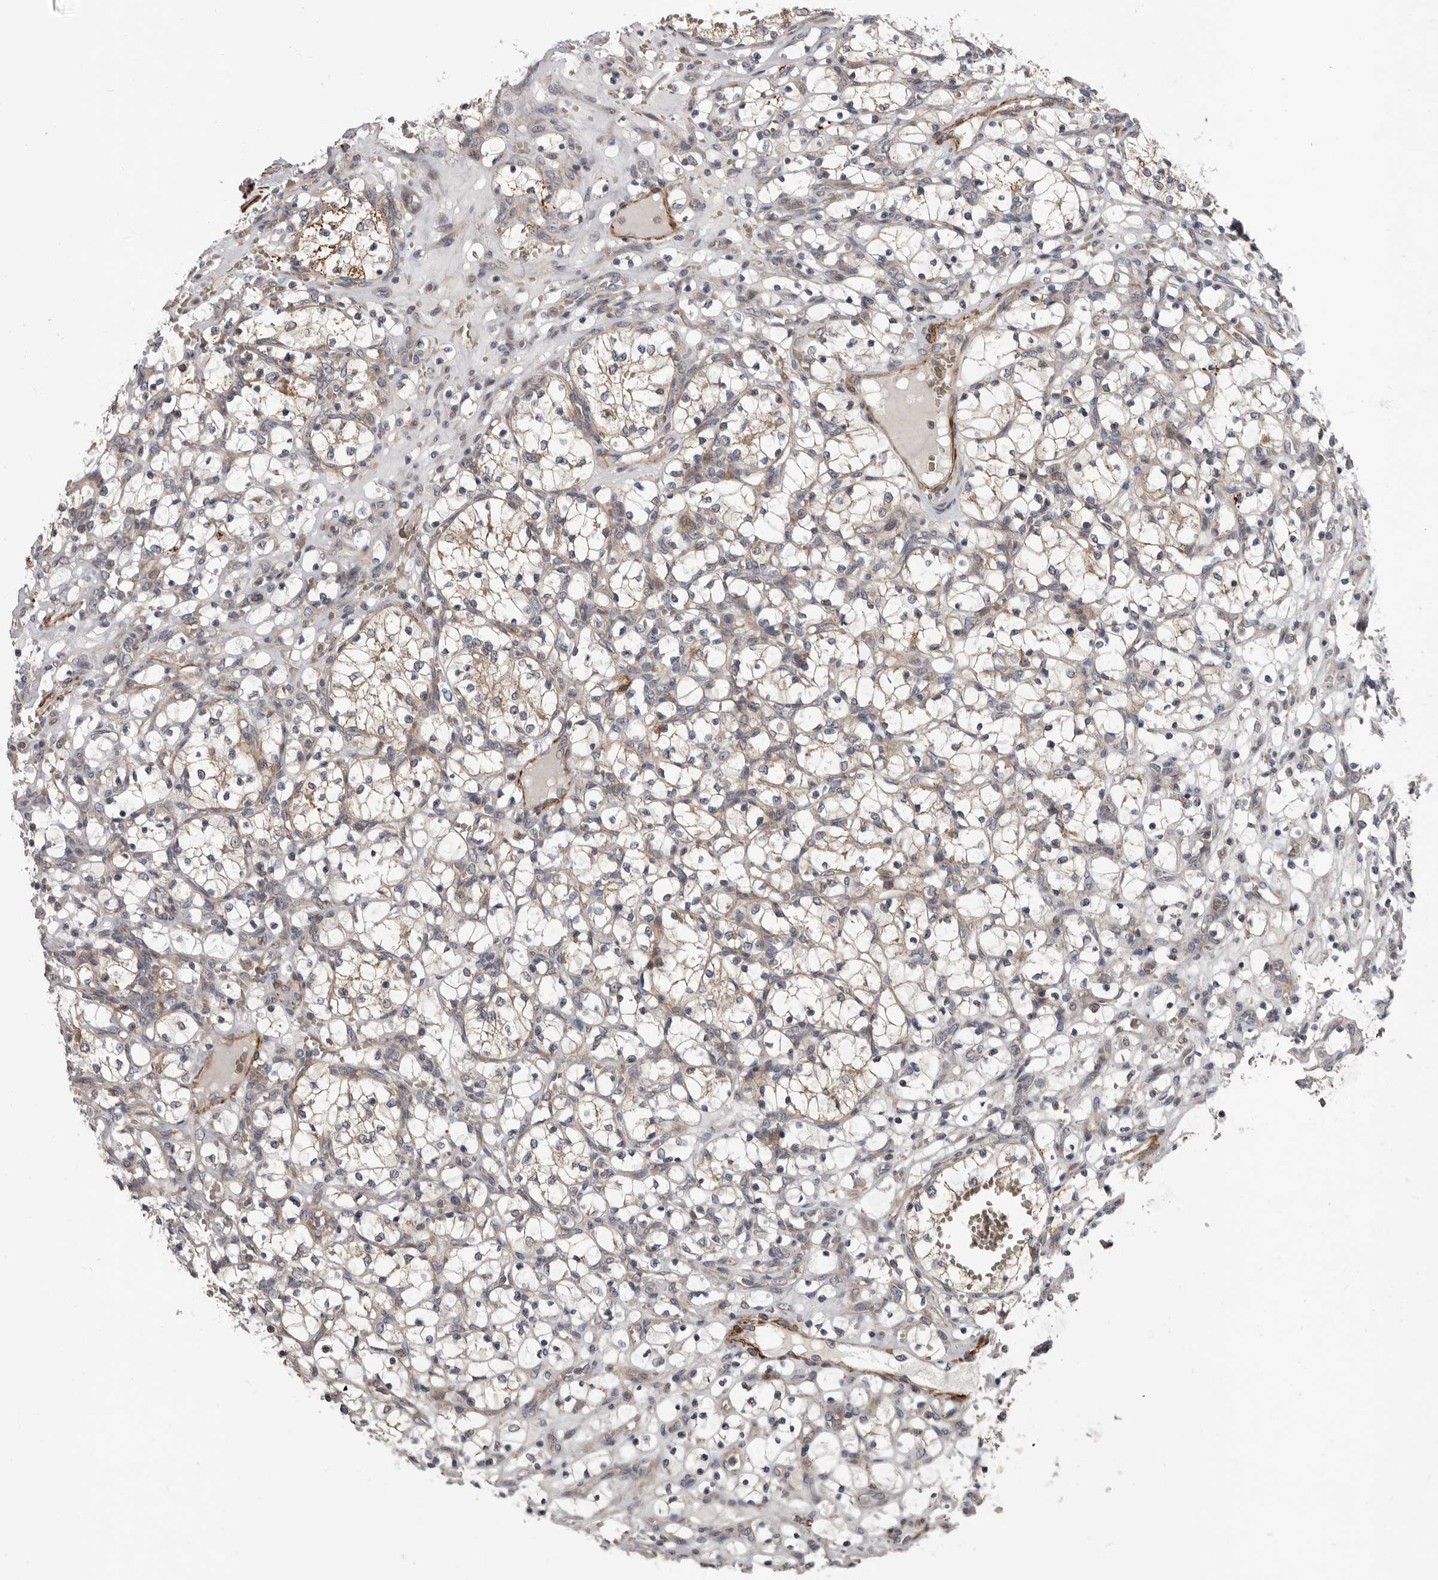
{"staining": {"intensity": "weak", "quantity": "<25%", "location": "cytoplasmic/membranous"}, "tissue": "renal cancer", "cell_type": "Tumor cells", "image_type": "cancer", "snomed": [{"axis": "morphology", "description": "Adenocarcinoma, NOS"}, {"axis": "topography", "description": "Kidney"}], "caption": "Tumor cells show no significant protein staining in renal adenocarcinoma.", "gene": "FGFR4", "patient": {"sex": "female", "age": 69}}